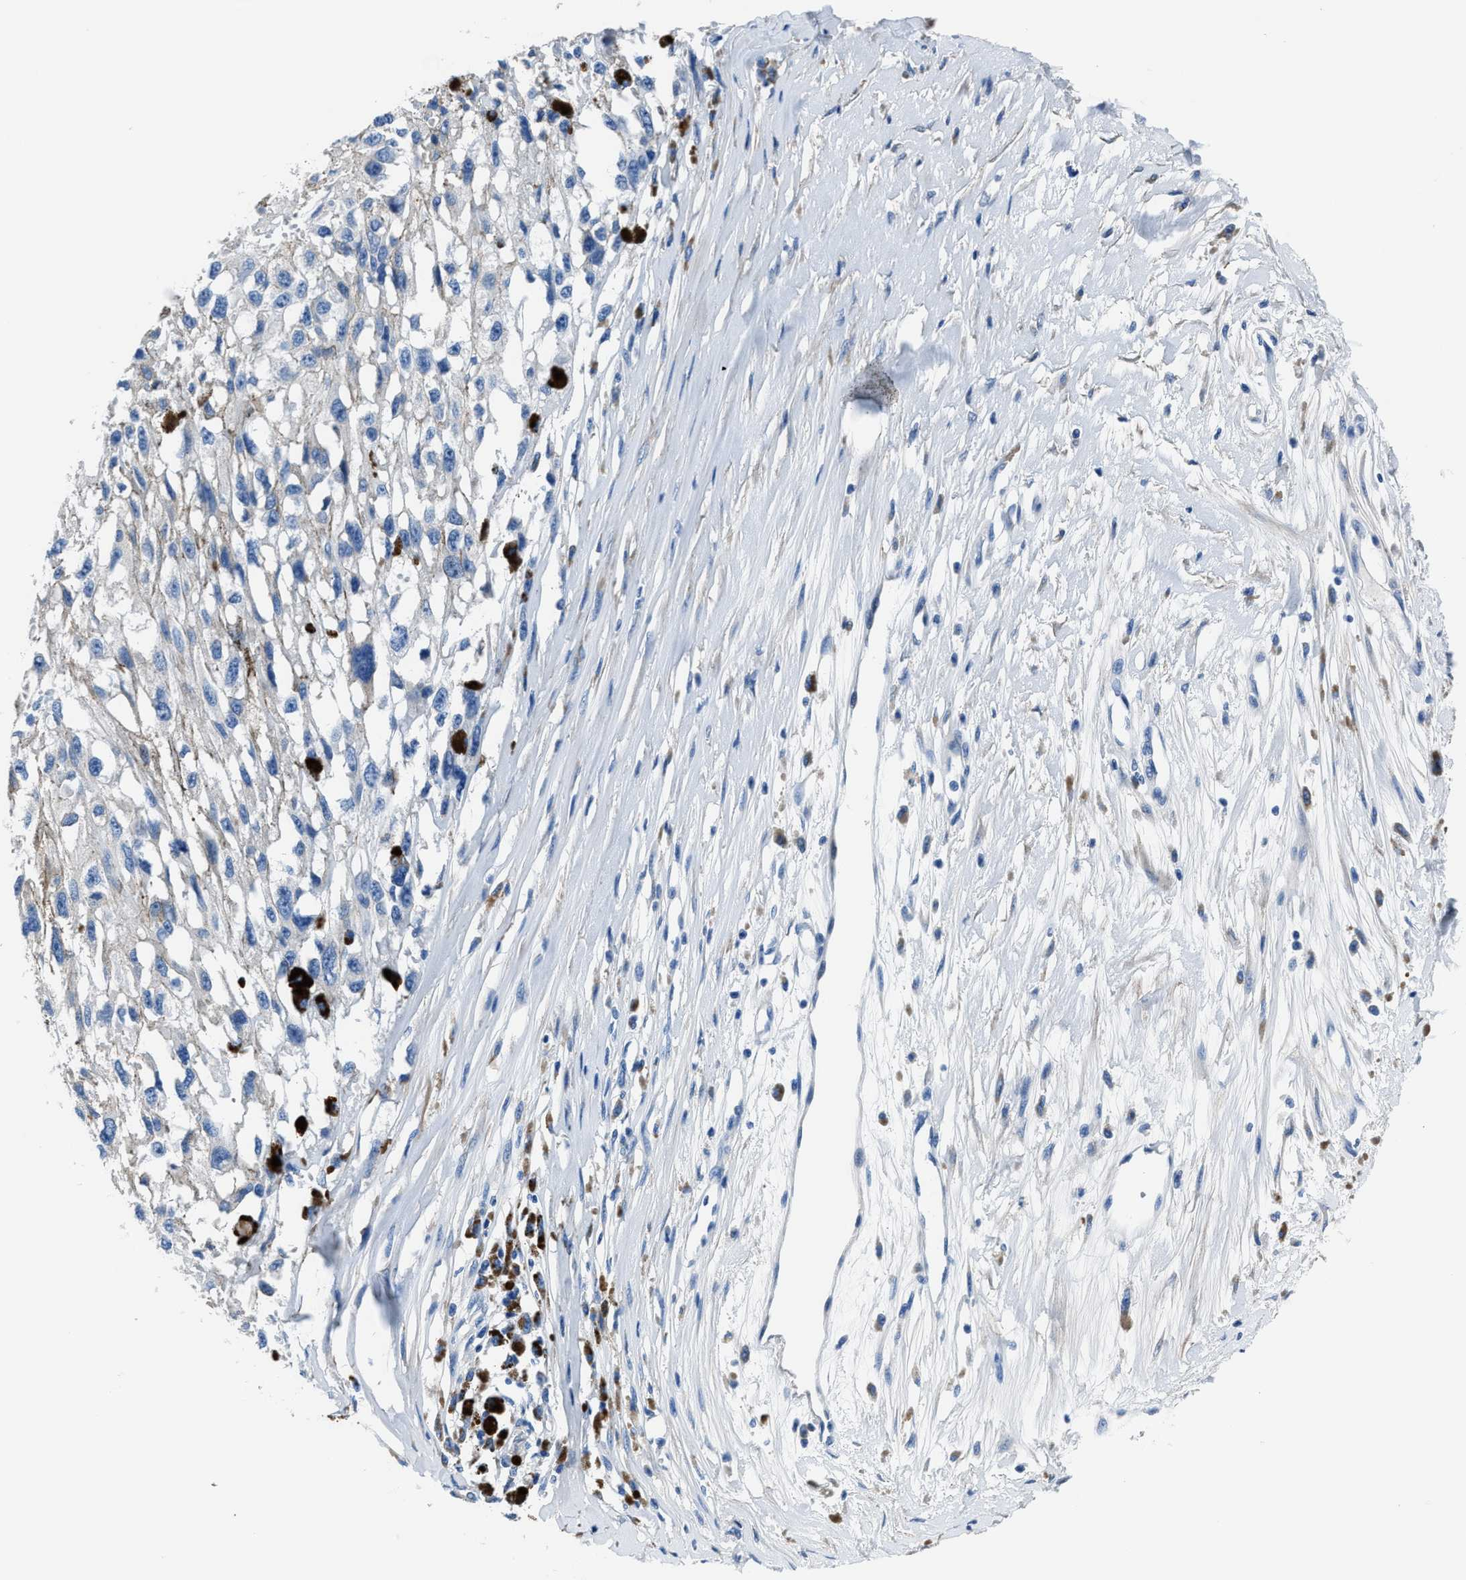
{"staining": {"intensity": "negative", "quantity": "none", "location": "none"}, "tissue": "melanoma", "cell_type": "Tumor cells", "image_type": "cancer", "snomed": [{"axis": "morphology", "description": "Malignant melanoma, Metastatic site"}, {"axis": "topography", "description": "Lymph node"}], "caption": "Protein analysis of malignant melanoma (metastatic site) shows no significant expression in tumor cells.", "gene": "LMO7", "patient": {"sex": "male", "age": 59}}